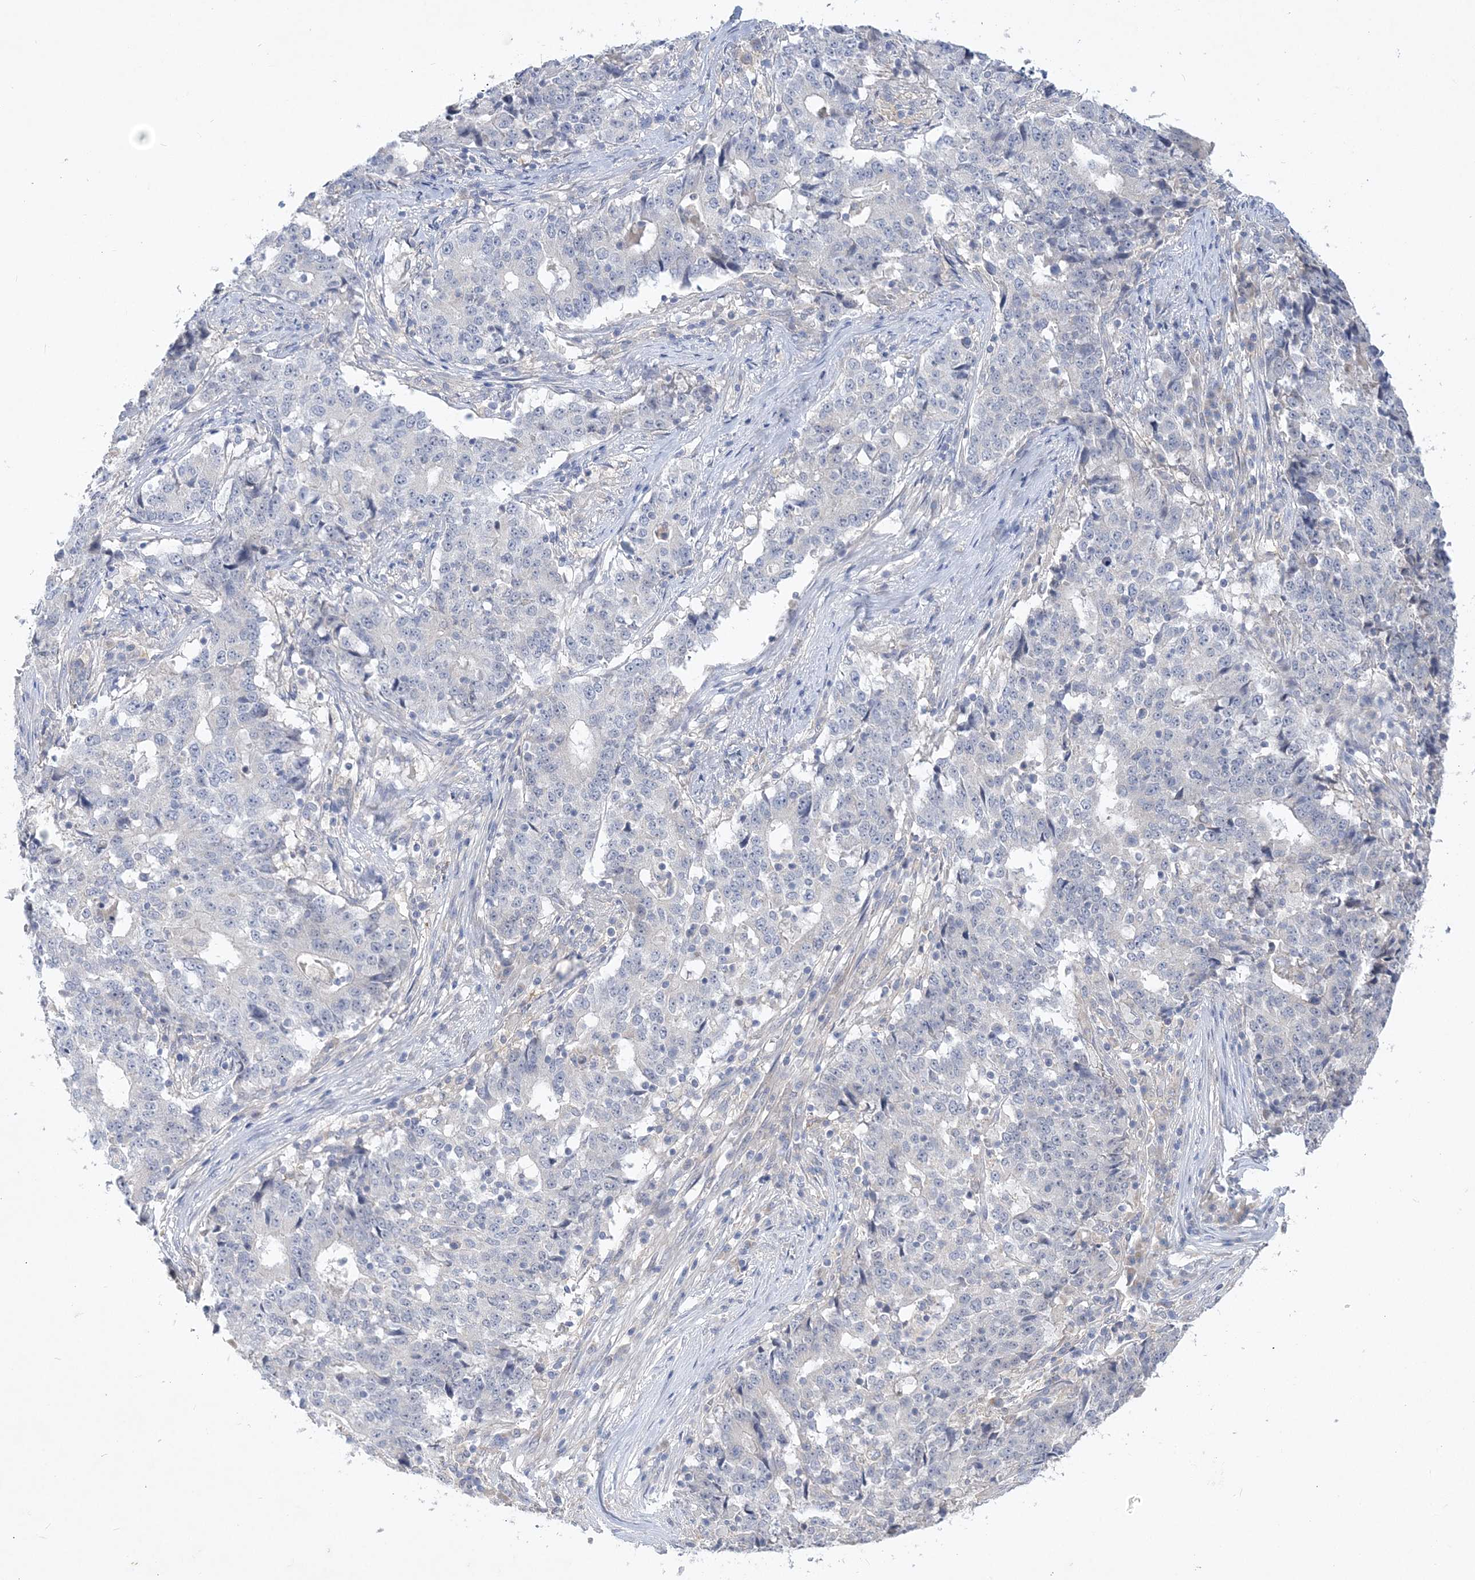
{"staining": {"intensity": "negative", "quantity": "none", "location": "none"}, "tissue": "stomach cancer", "cell_type": "Tumor cells", "image_type": "cancer", "snomed": [{"axis": "morphology", "description": "Adenocarcinoma, NOS"}, {"axis": "topography", "description": "Stomach"}], "caption": "Tumor cells show no significant protein expression in stomach cancer (adenocarcinoma).", "gene": "ANKRD35", "patient": {"sex": "male", "age": 59}}